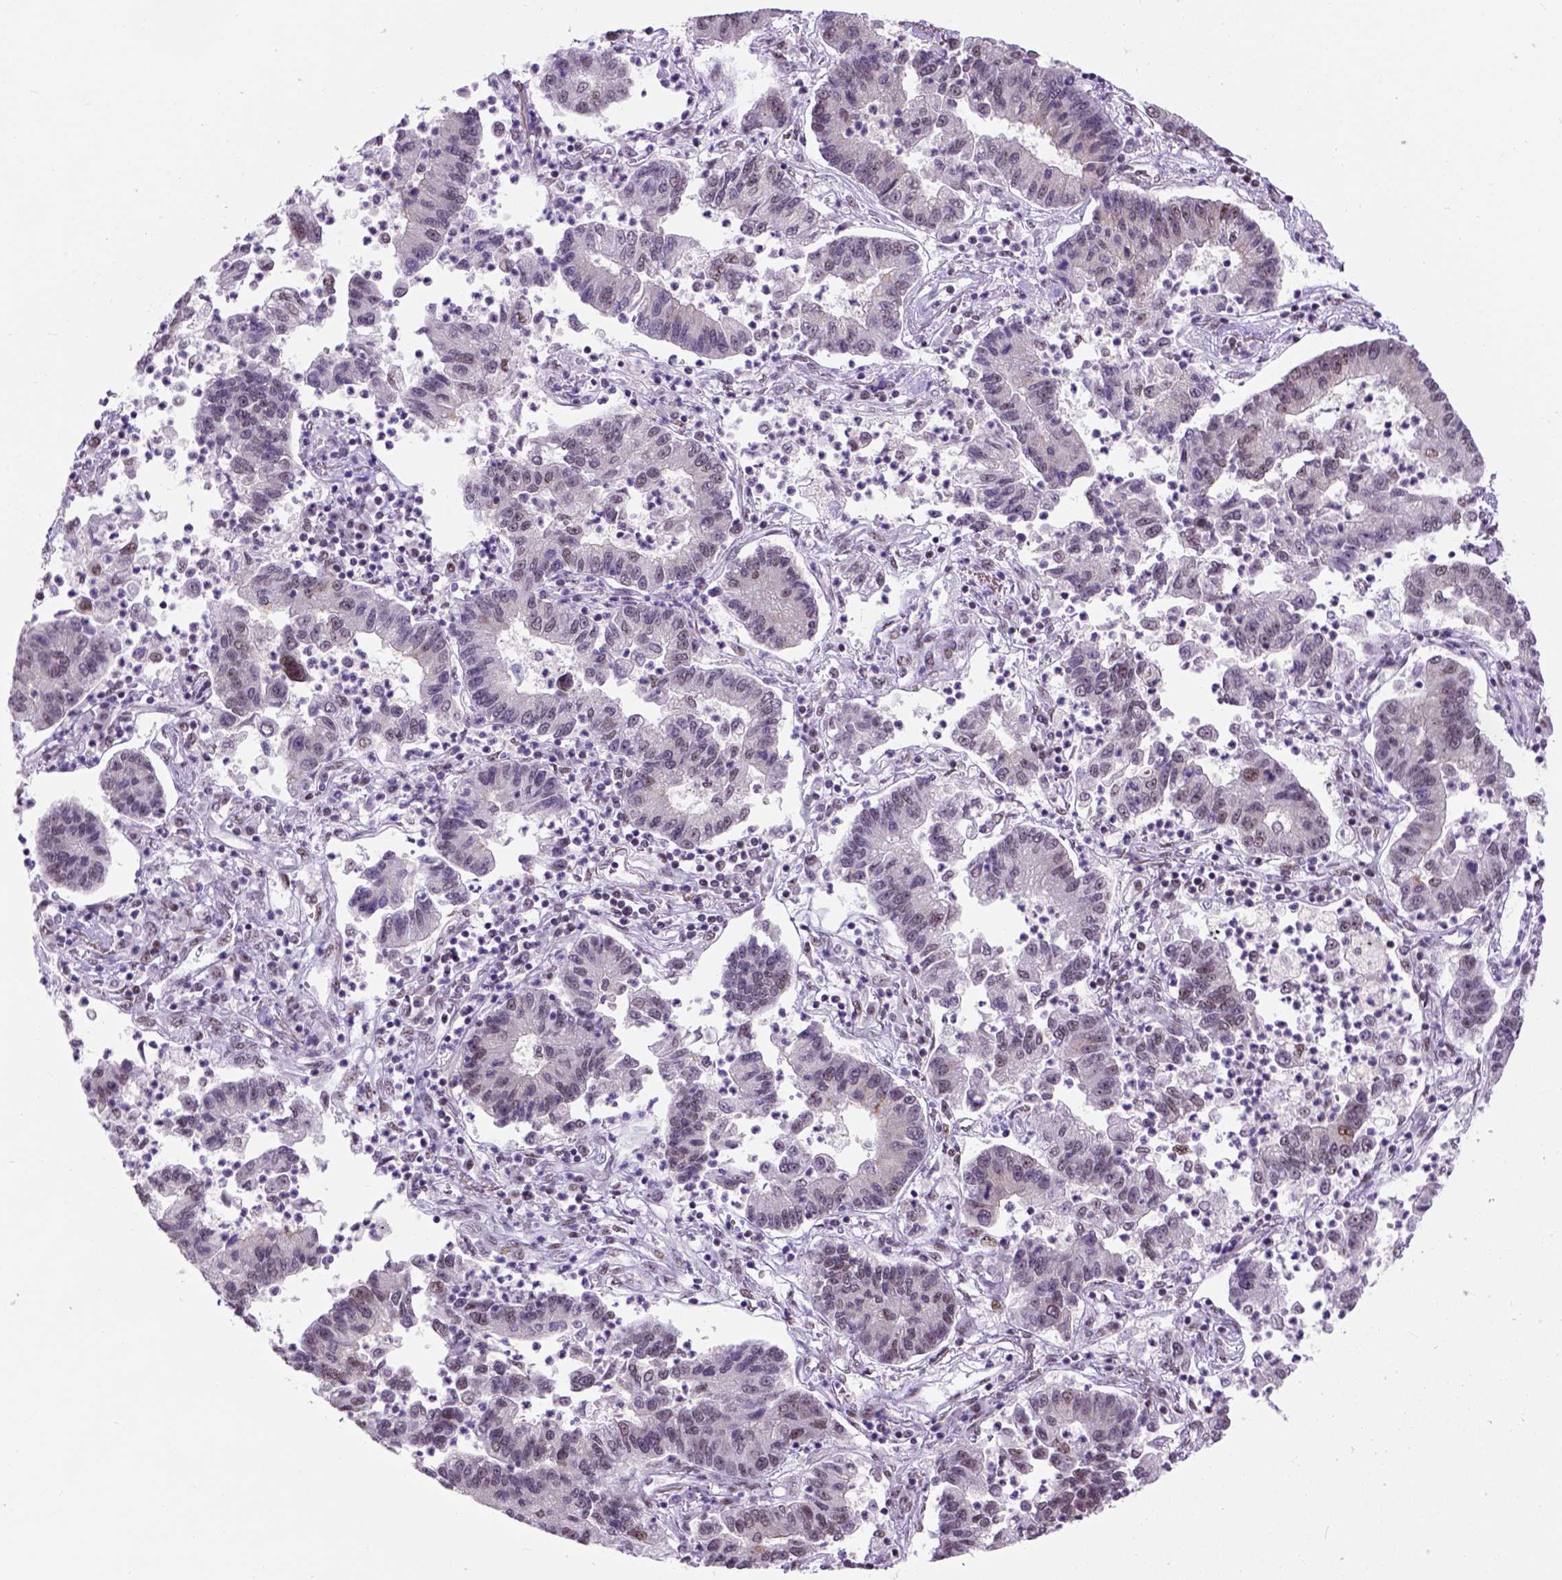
{"staining": {"intensity": "weak", "quantity": "25%-75%", "location": "nuclear"}, "tissue": "lung cancer", "cell_type": "Tumor cells", "image_type": "cancer", "snomed": [{"axis": "morphology", "description": "Adenocarcinoma, NOS"}, {"axis": "topography", "description": "Lung"}], "caption": "Immunohistochemistry histopathology image of neoplastic tissue: adenocarcinoma (lung) stained using immunohistochemistry displays low levels of weak protein expression localized specifically in the nuclear of tumor cells, appearing as a nuclear brown color.", "gene": "TBPL1", "patient": {"sex": "female", "age": 57}}